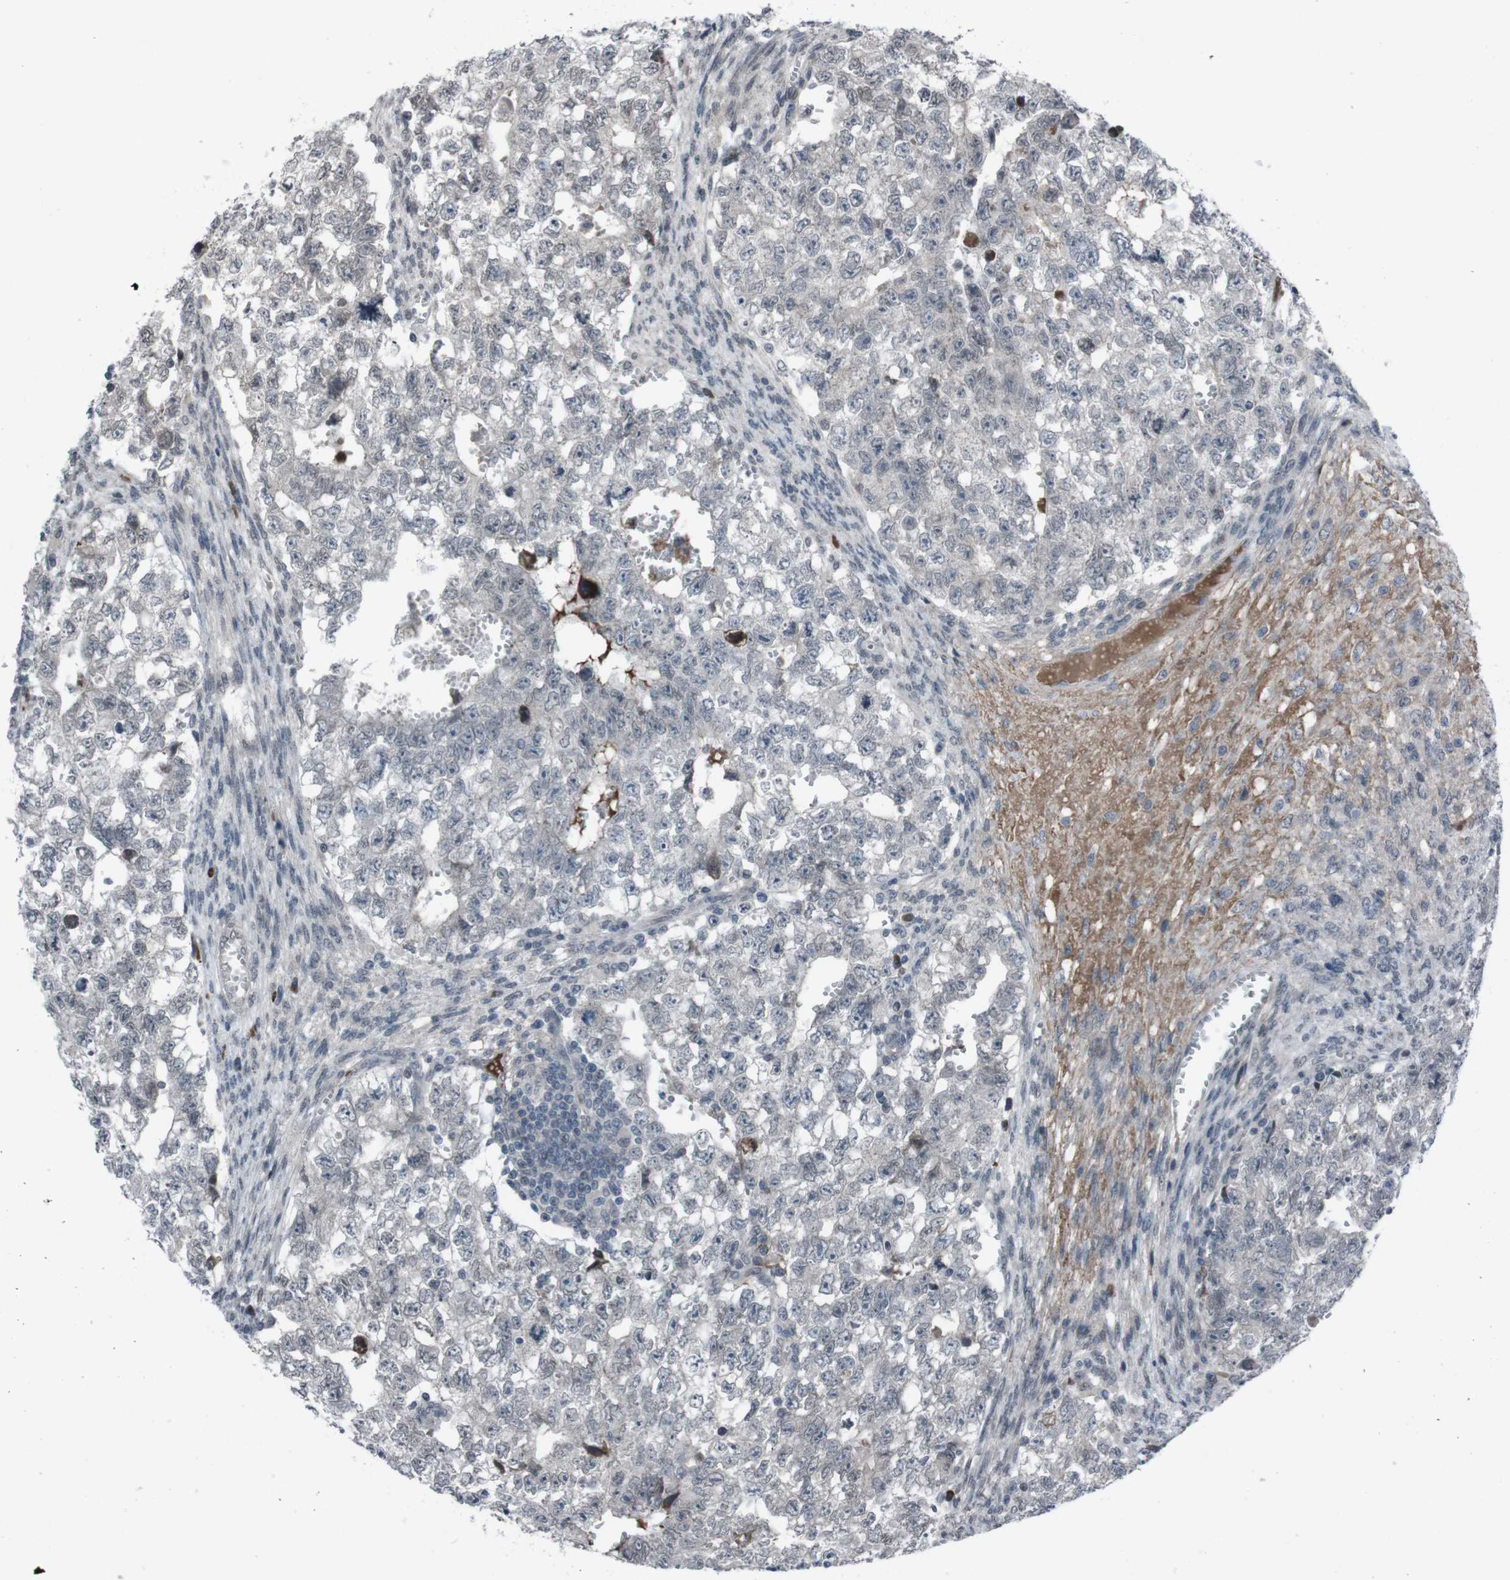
{"staining": {"intensity": "negative", "quantity": "none", "location": "none"}, "tissue": "testis cancer", "cell_type": "Tumor cells", "image_type": "cancer", "snomed": [{"axis": "morphology", "description": "Seminoma, NOS"}, {"axis": "morphology", "description": "Carcinoma, Embryonal, NOS"}, {"axis": "topography", "description": "Testis"}], "caption": "Human testis embryonal carcinoma stained for a protein using immunohistochemistry exhibits no staining in tumor cells.", "gene": "SS18L1", "patient": {"sex": "male", "age": 38}}